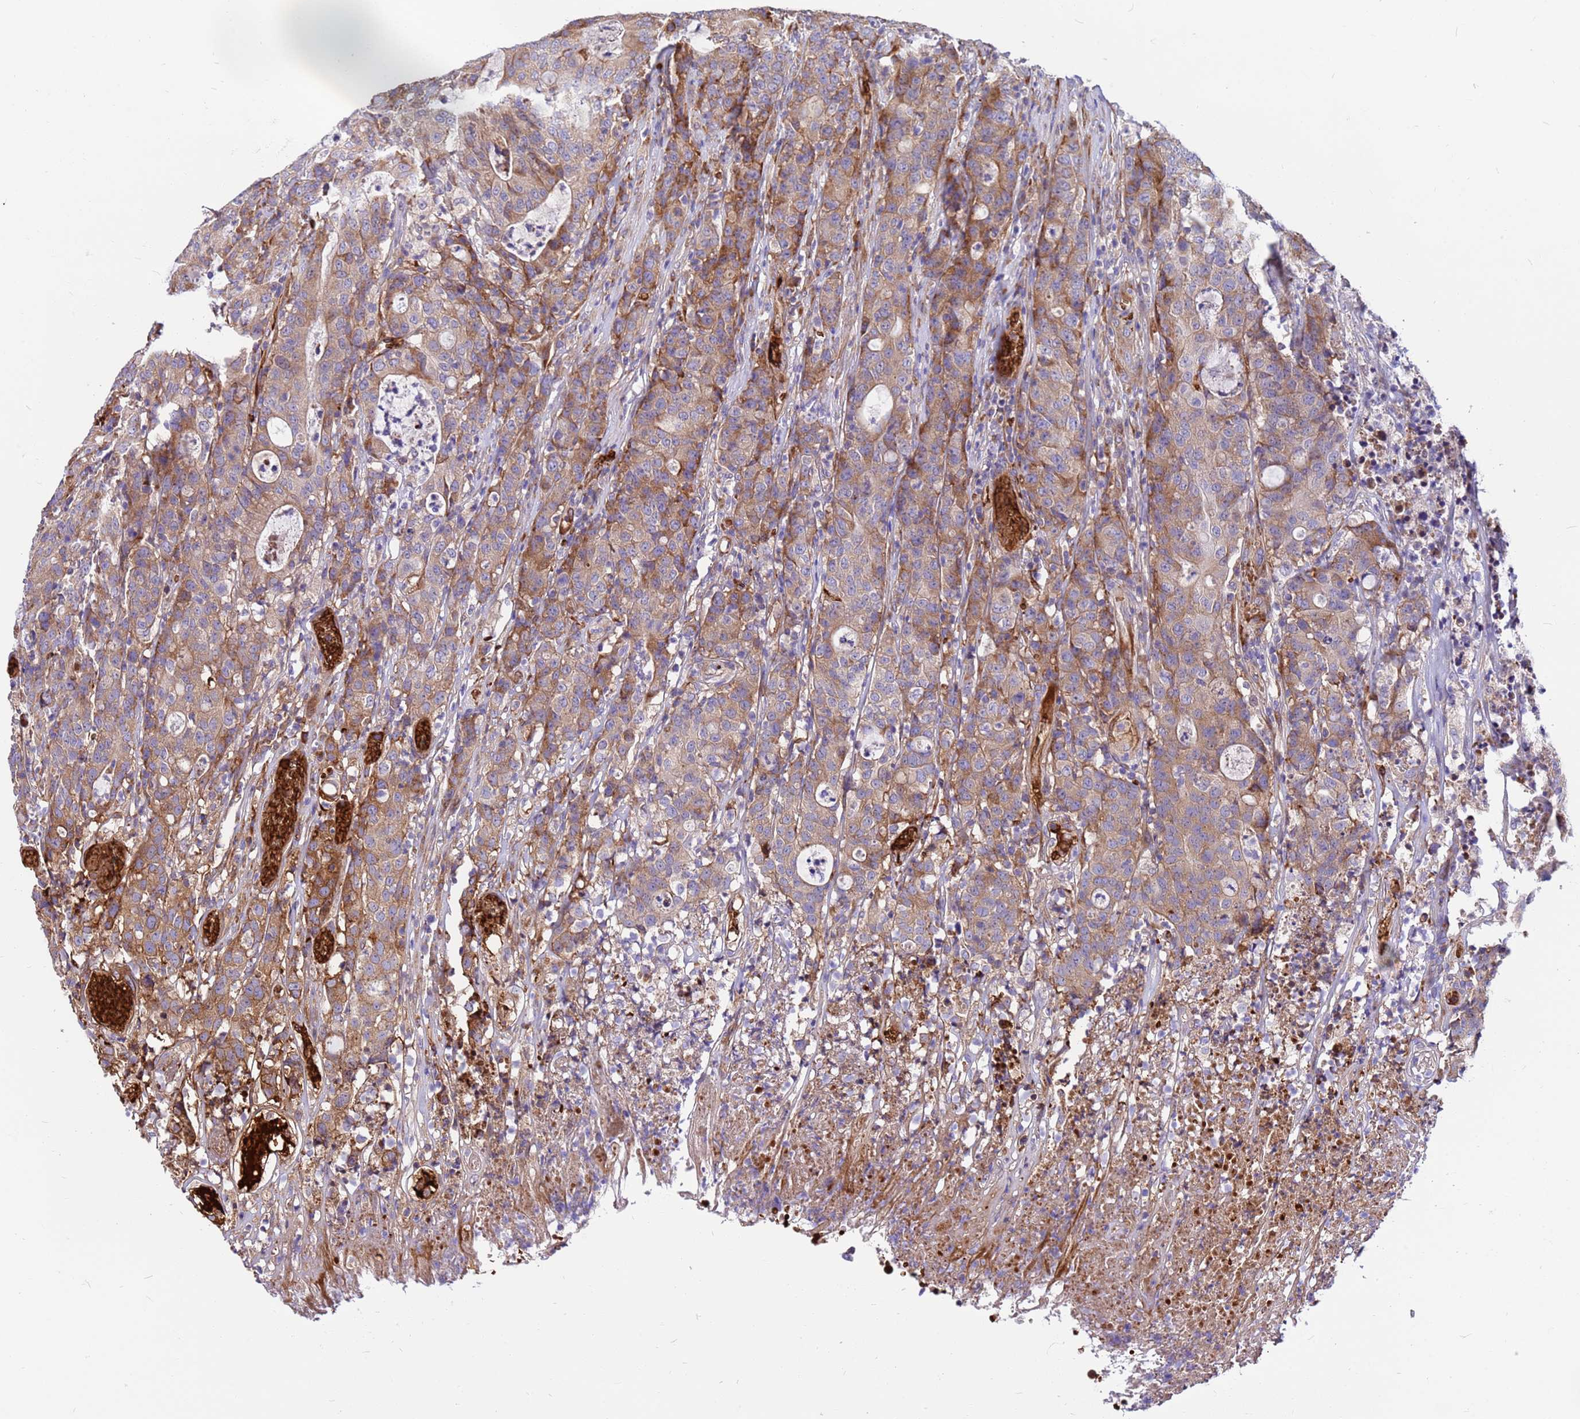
{"staining": {"intensity": "moderate", "quantity": "25%-75%", "location": "cytoplasmic/membranous"}, "tissue": "colorectal cancer", "cell_type": "Tumor cells", "image_type": "cancer", "snomed": [{"axis": "morphology", "description": "Adenocarcinoma, NOS"}, {"axis": "topography", "description": "Colon"}], "caption": "This micrograph displays immunohistochemistry staining of human colorectal cancer, with medium moderate cytoplasmic/membranous expression in approximately 25%-75% of tumor cells.", "gene": "ZNF669", "patient": {"sex": "male", "age": 83}}